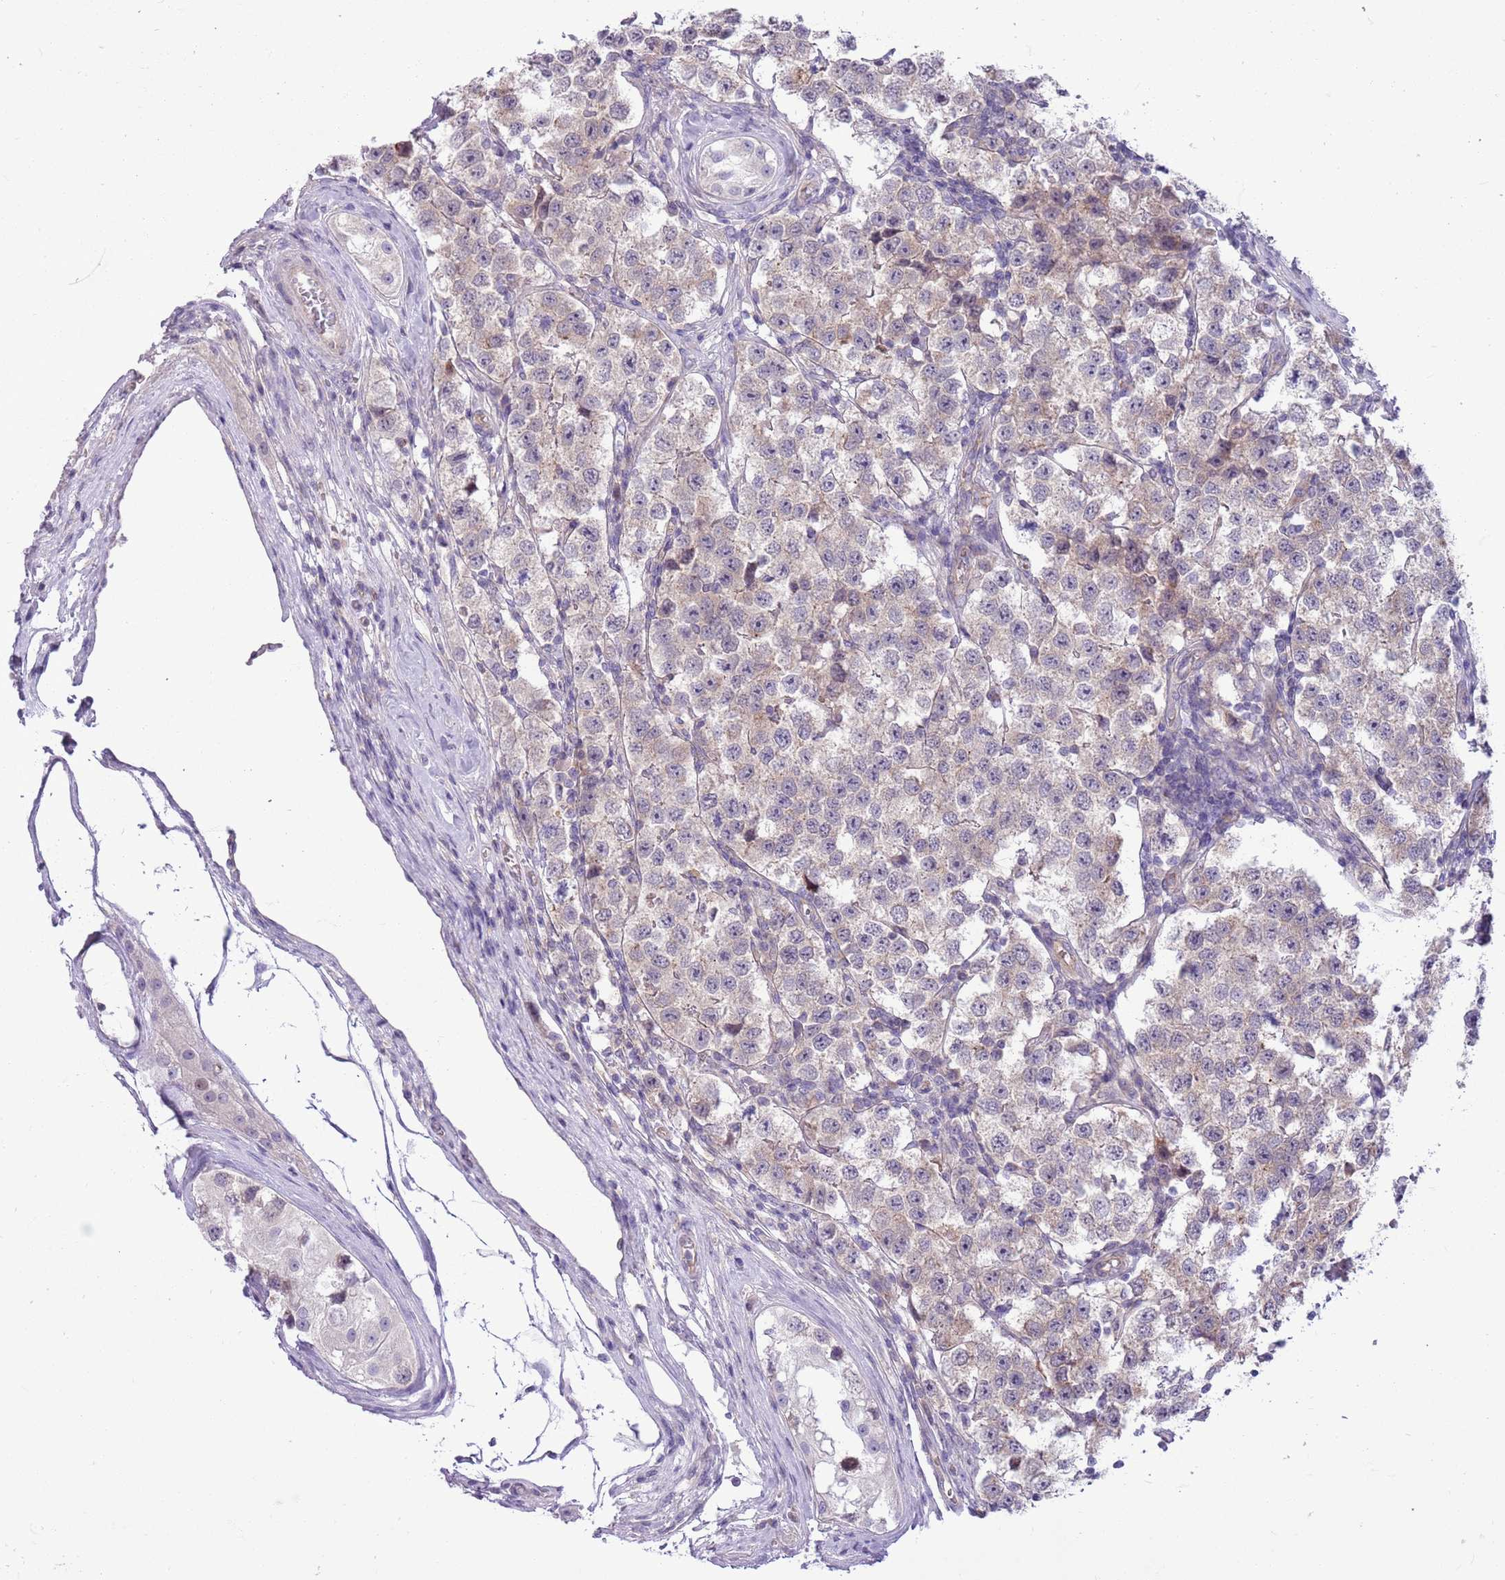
{"staining": {"intensity": "weak", "quantity": "<25%", "location": "cytoplasmic/membranous"}, "tissue": "testis cancer", "cell_type": "Tumor cells", "image_type": "cancer", "snomed": [{"axis": "morphology", "description": "Seminoma, NOS"}, {"axis": "topography", "description": "Testis"}], "caption": "Immunohistochemical staining of testis seminoma shows no significant staining in tumor cells.", "gene": "PARP8", "patient": {"sex": "male", "age": 34}}